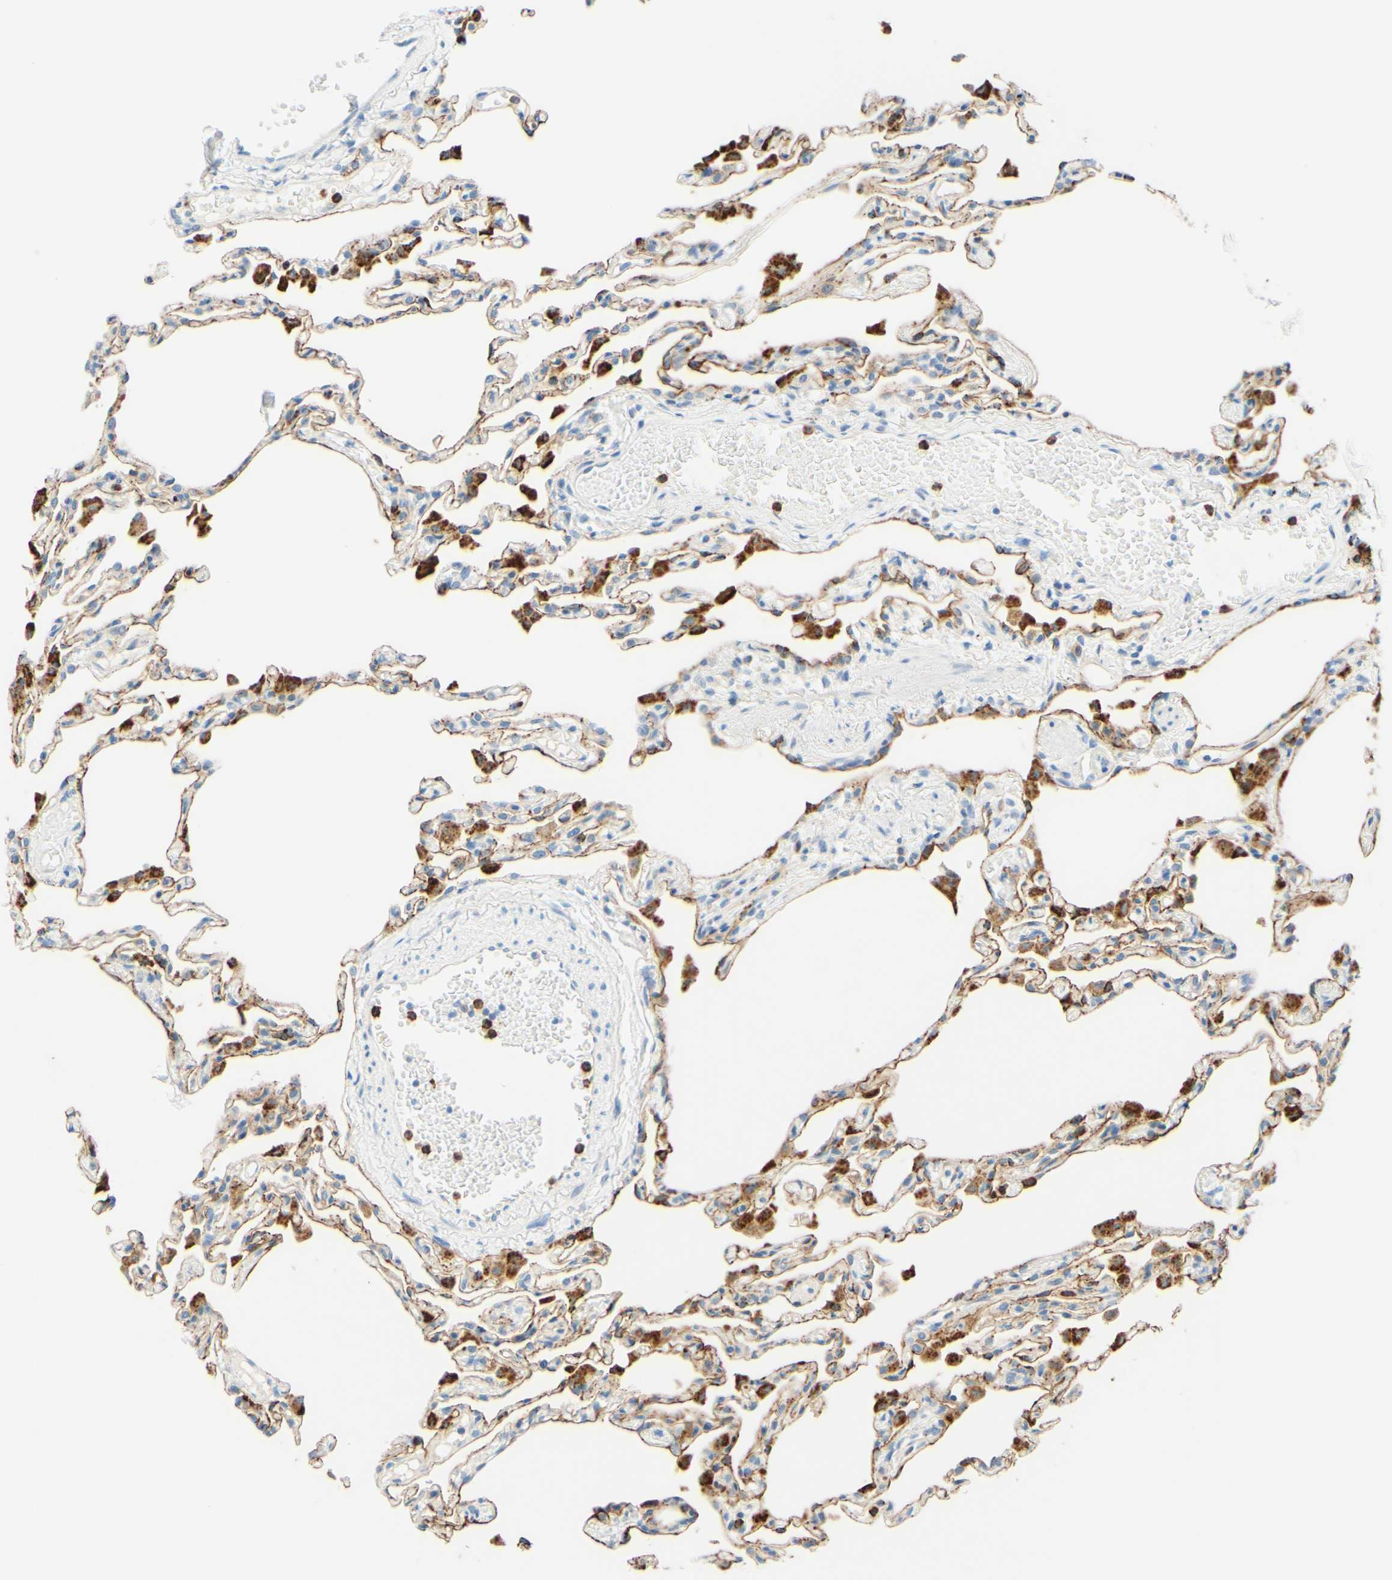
{"staining": {"intensity": "weak", "quantity": "<25%", "location": "cytoplasmic/membranous"}, "tissue": "lung", "cell_type": "Alveolar cells", "image_type": "normal", "snomed": [{"axis": "morphology", "description": "Normal tissue, NOS"}, {"axis": "topography", "description": "Lung"}], "caption": "This is a photomicrograph of IHC staining of normal lung, which shows no expression in alveolar cells. The staining was performed using DAB to visualize the protein expression in brown, while the nuclei were stained in blue with hematoxylin (Magnification: 20x).", "gene": "TREM2", "patient": {"sex": "female", "age": 49}}